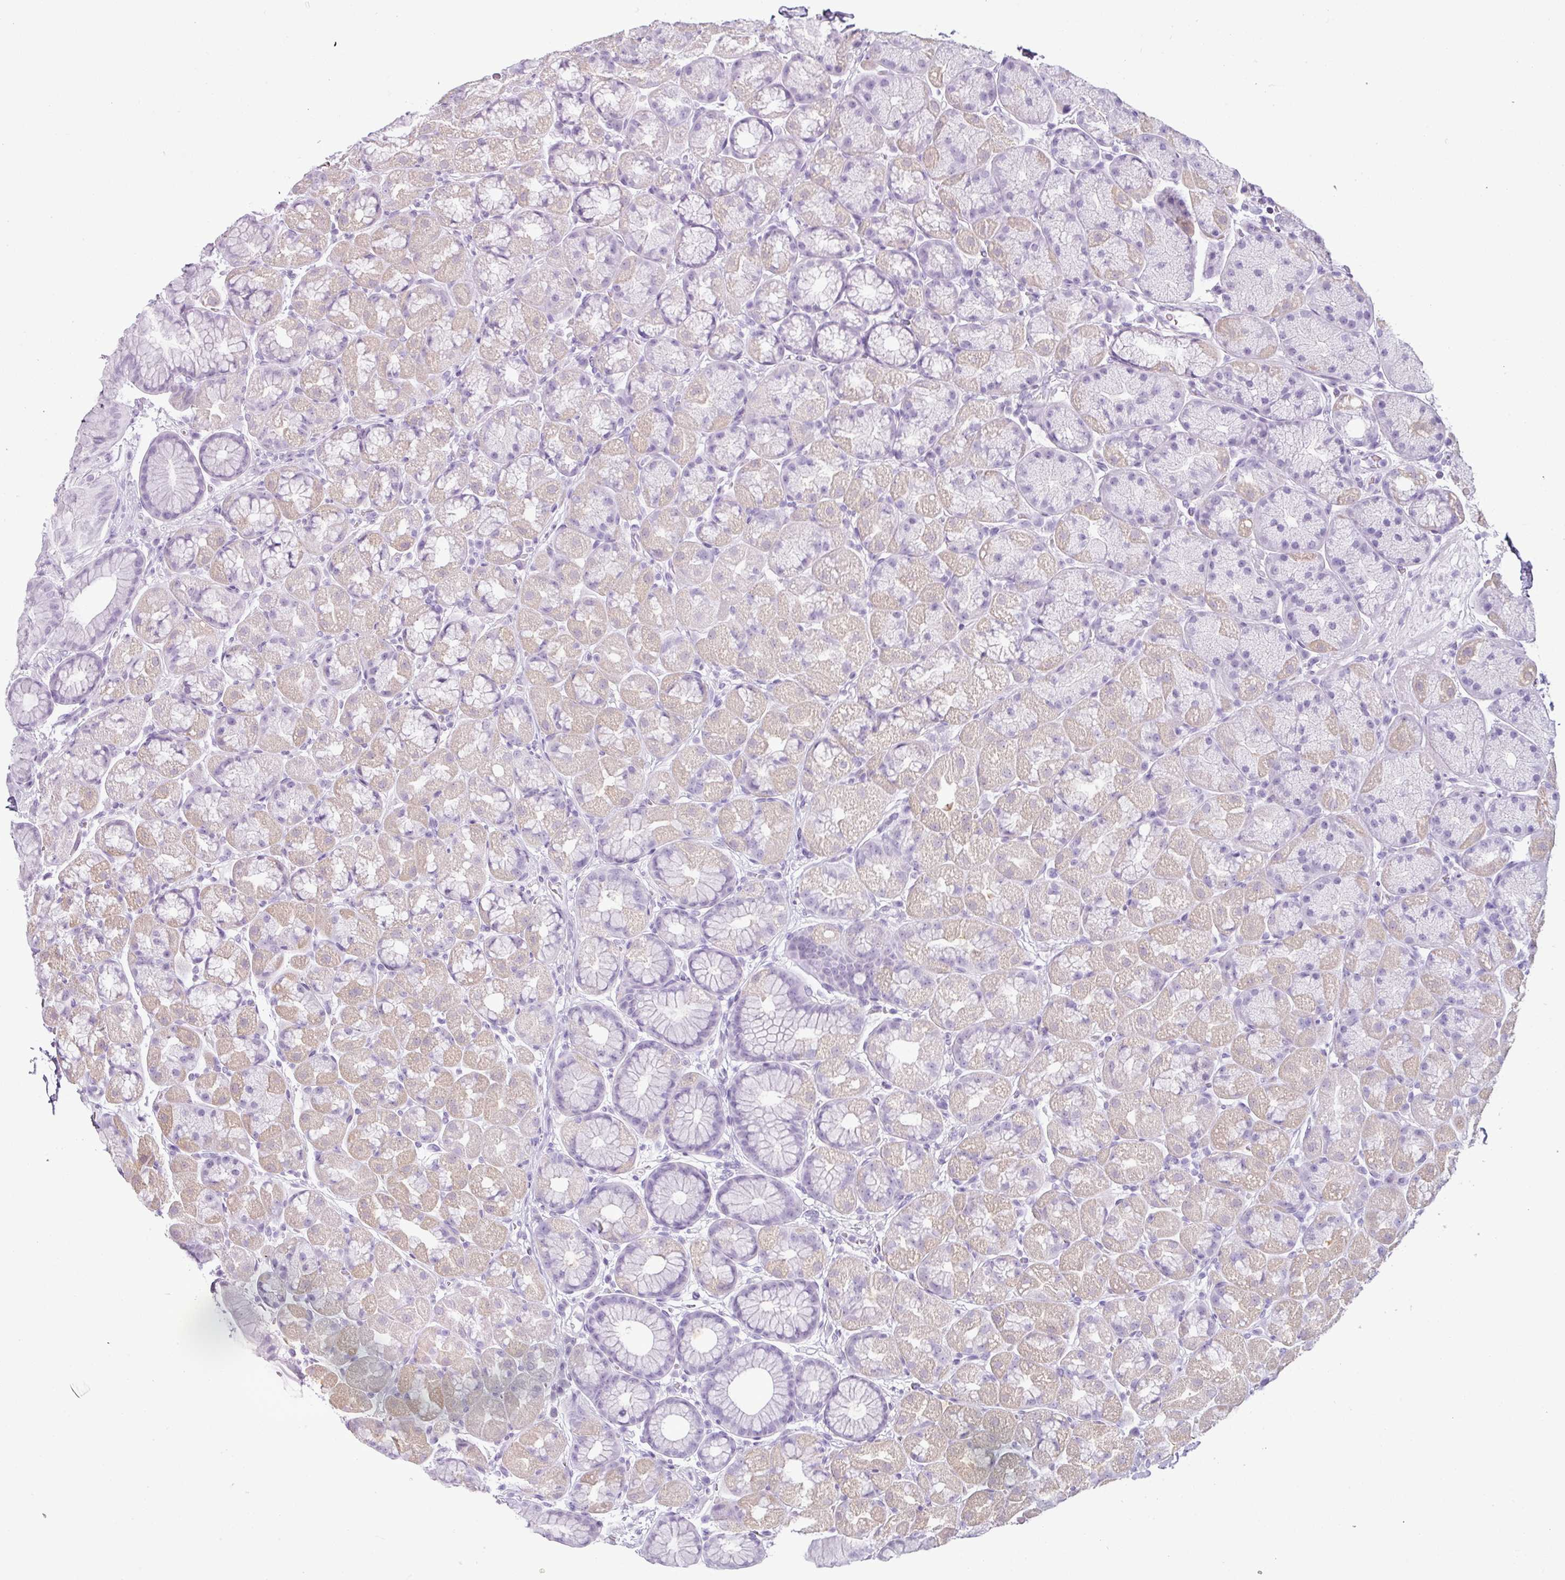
{"staining": {"intensity": "weak", "quantity": "25%-75%", "location": "cytoplasmic/membranous"}, "tissue": "stomach", "cell_type": "Glandular cells", "image_type": "normal", "snomed": [{"axis": "morphology", "description": "Normal tissue, NOS"}, {"axis": "topography", "description": "Stomach, lower"}], "caption": "A low amount of weak cytoplasmic/membranous staining is identified in about 25%-75% of glandular cells in unremarkable stomach.", "gene": "SCT", "patient": {"sex": "male", "age": 67}}